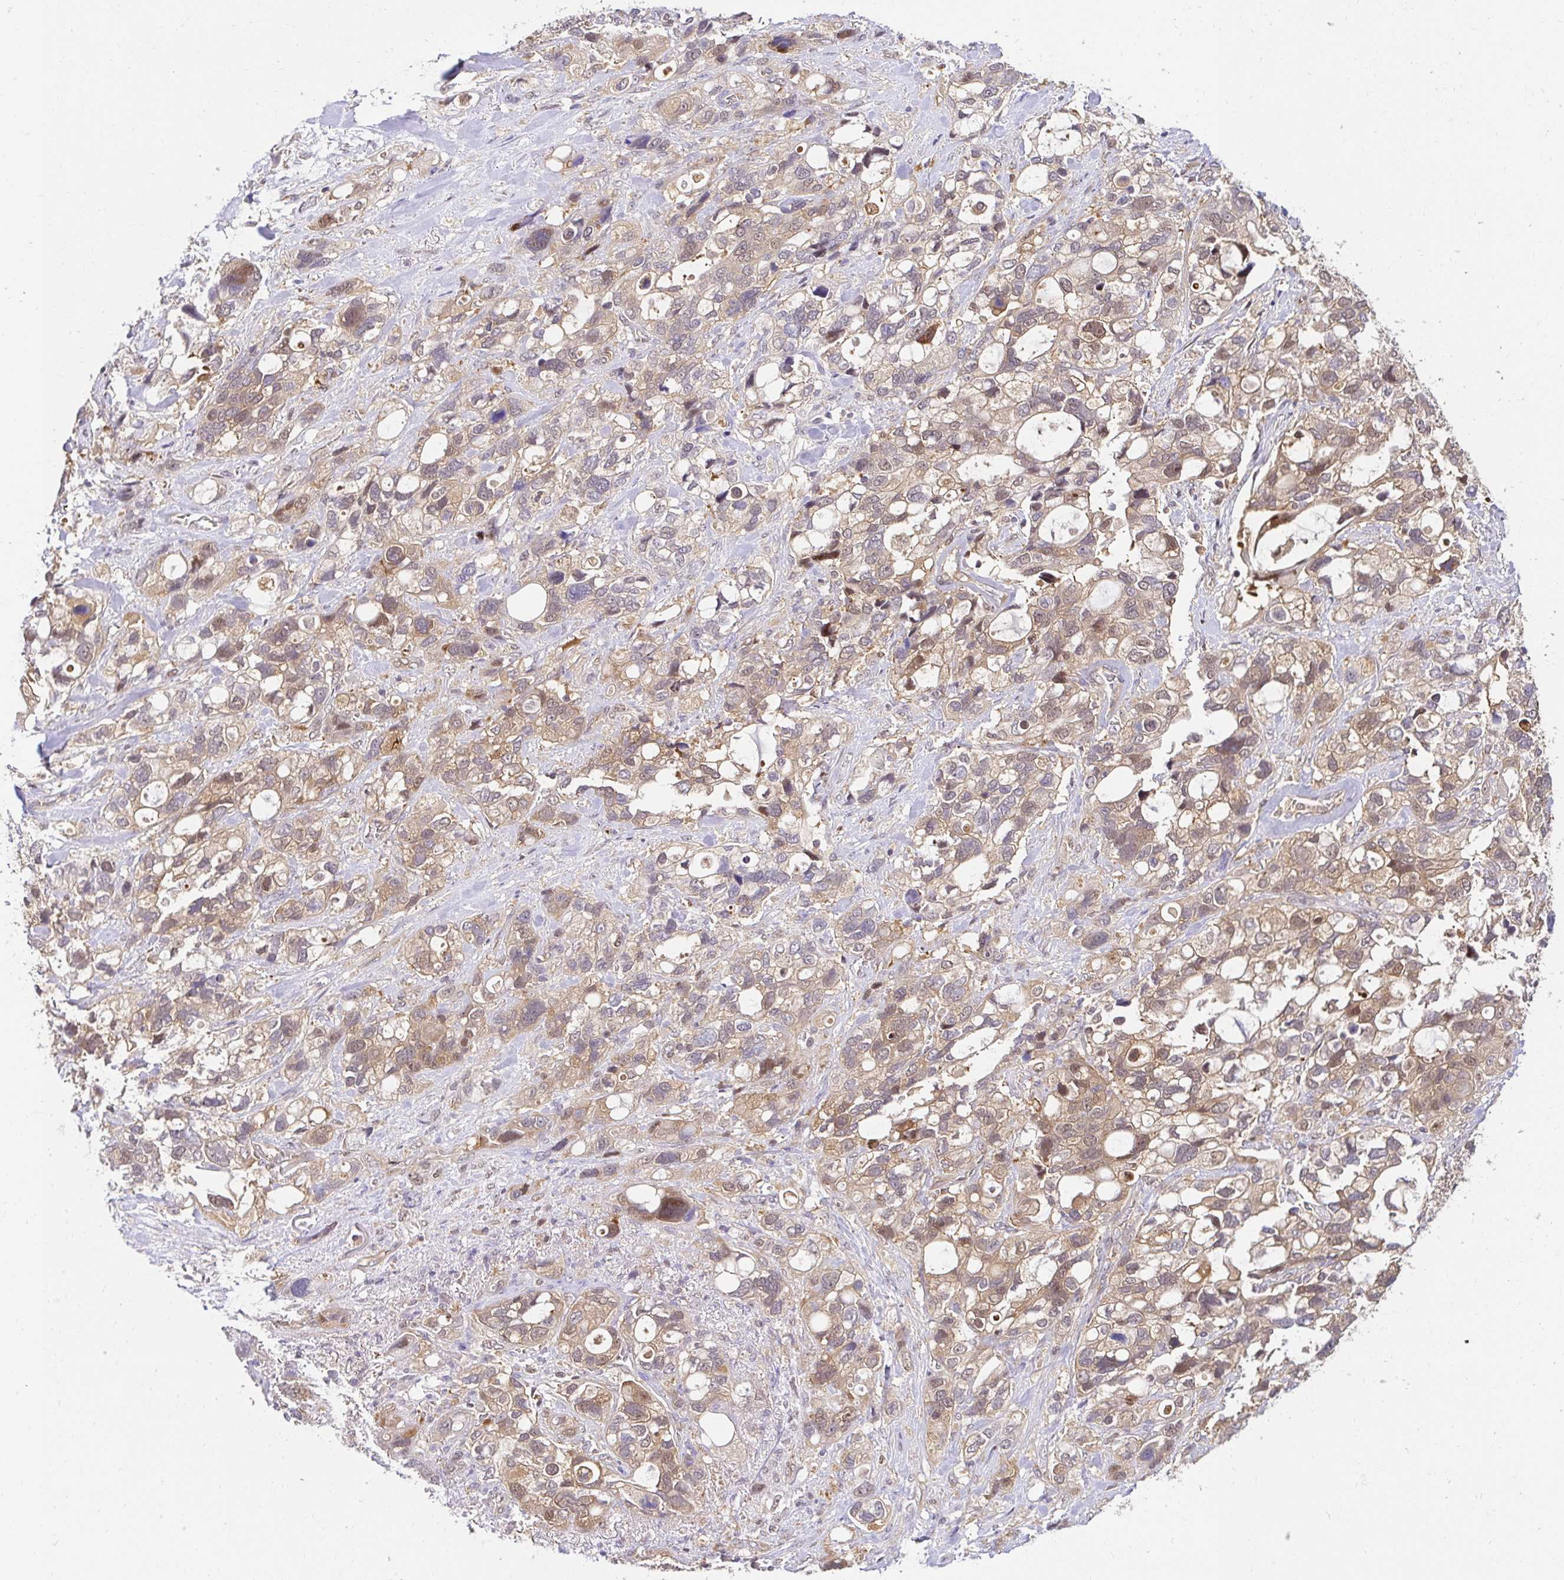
{"staining": {"intensity": "moderate", "quantity": ">75%", "location": "cytoplasmic/membranous,nuclear"}, "tissue": "stomach cancer", "cell_type": "Tumor cells", "image_type": "cancer", "snomed": [{"axis": "morphology", "description": "Adenocarcinoma, NOS"}, {"axis": "topography", "description": "Stomach, upper"}], "caption": "Immunohistochemical staining of human stomach cancer (adenocarcinoma) demonstrates medium levels of moderate cytoplasmic/membranous and nuclear protein staining in about >75% of tumor cells.", "gene": "PSMA4", "patient": {"sex": "female", "age": 81}}